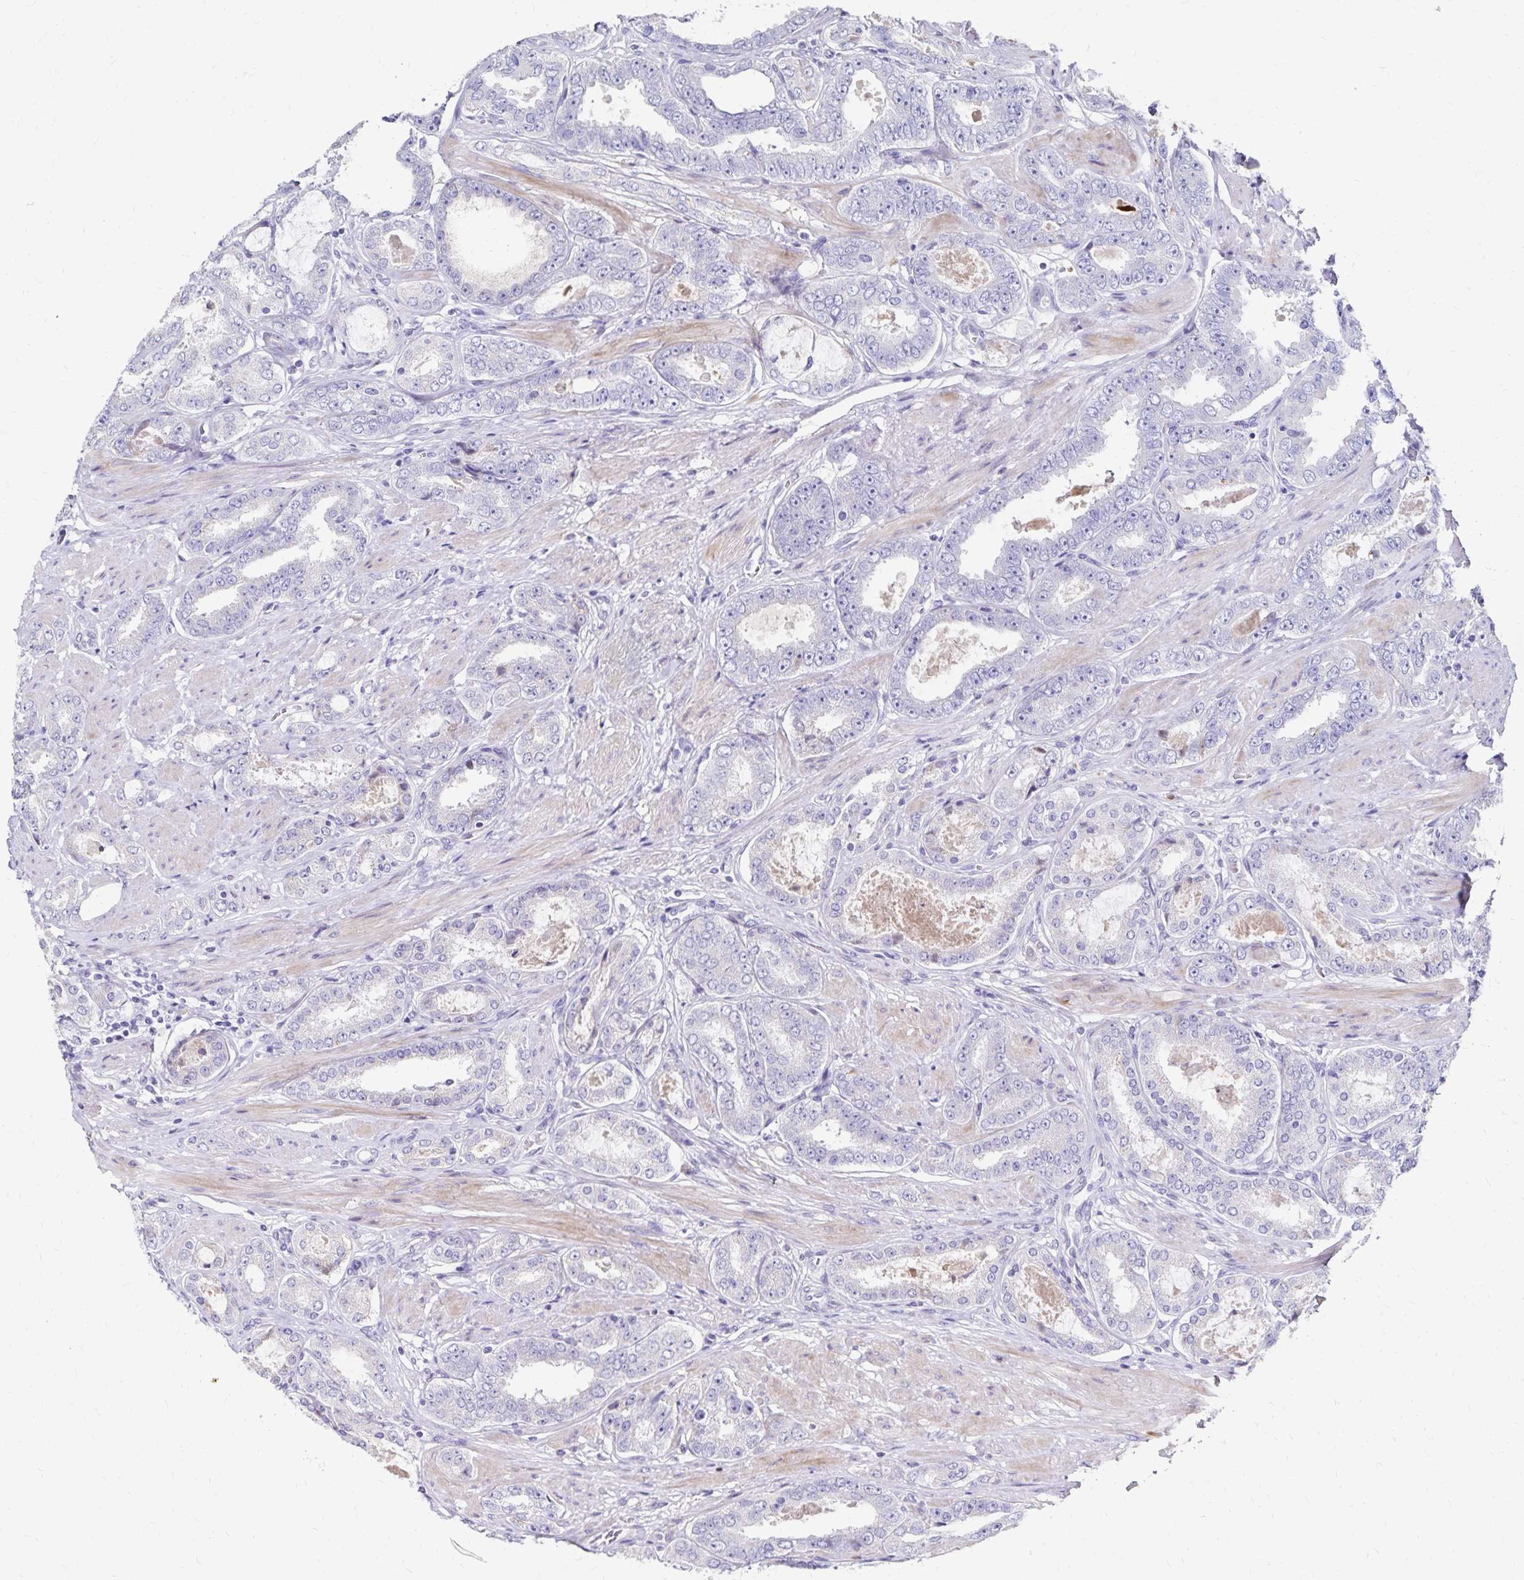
{"staining": {"intensity": "negative", "quantity": "none", "location": "none"}, "tissue": "prostate cancer", "cell_type": "Tumor cells", "image_type": "cancer", "snomed": [{"axis": "morphology", "description": "Adenocarcinoma, High grade"}, {"axis": "topography", "description": "Prostate"}], "caption": "The immunohistochemistry (IHC) histopathology image has no significant staining in tumor cells of prostate high-grade adenocarcinoma tissue. The staining is performed using DAB (3,3'-diaminobenzidine) brown chromogen with nuclei counter-stained in using hematoxylin.", "gene": "PAX5", "patient": {"sex": "male", "age": 63}}